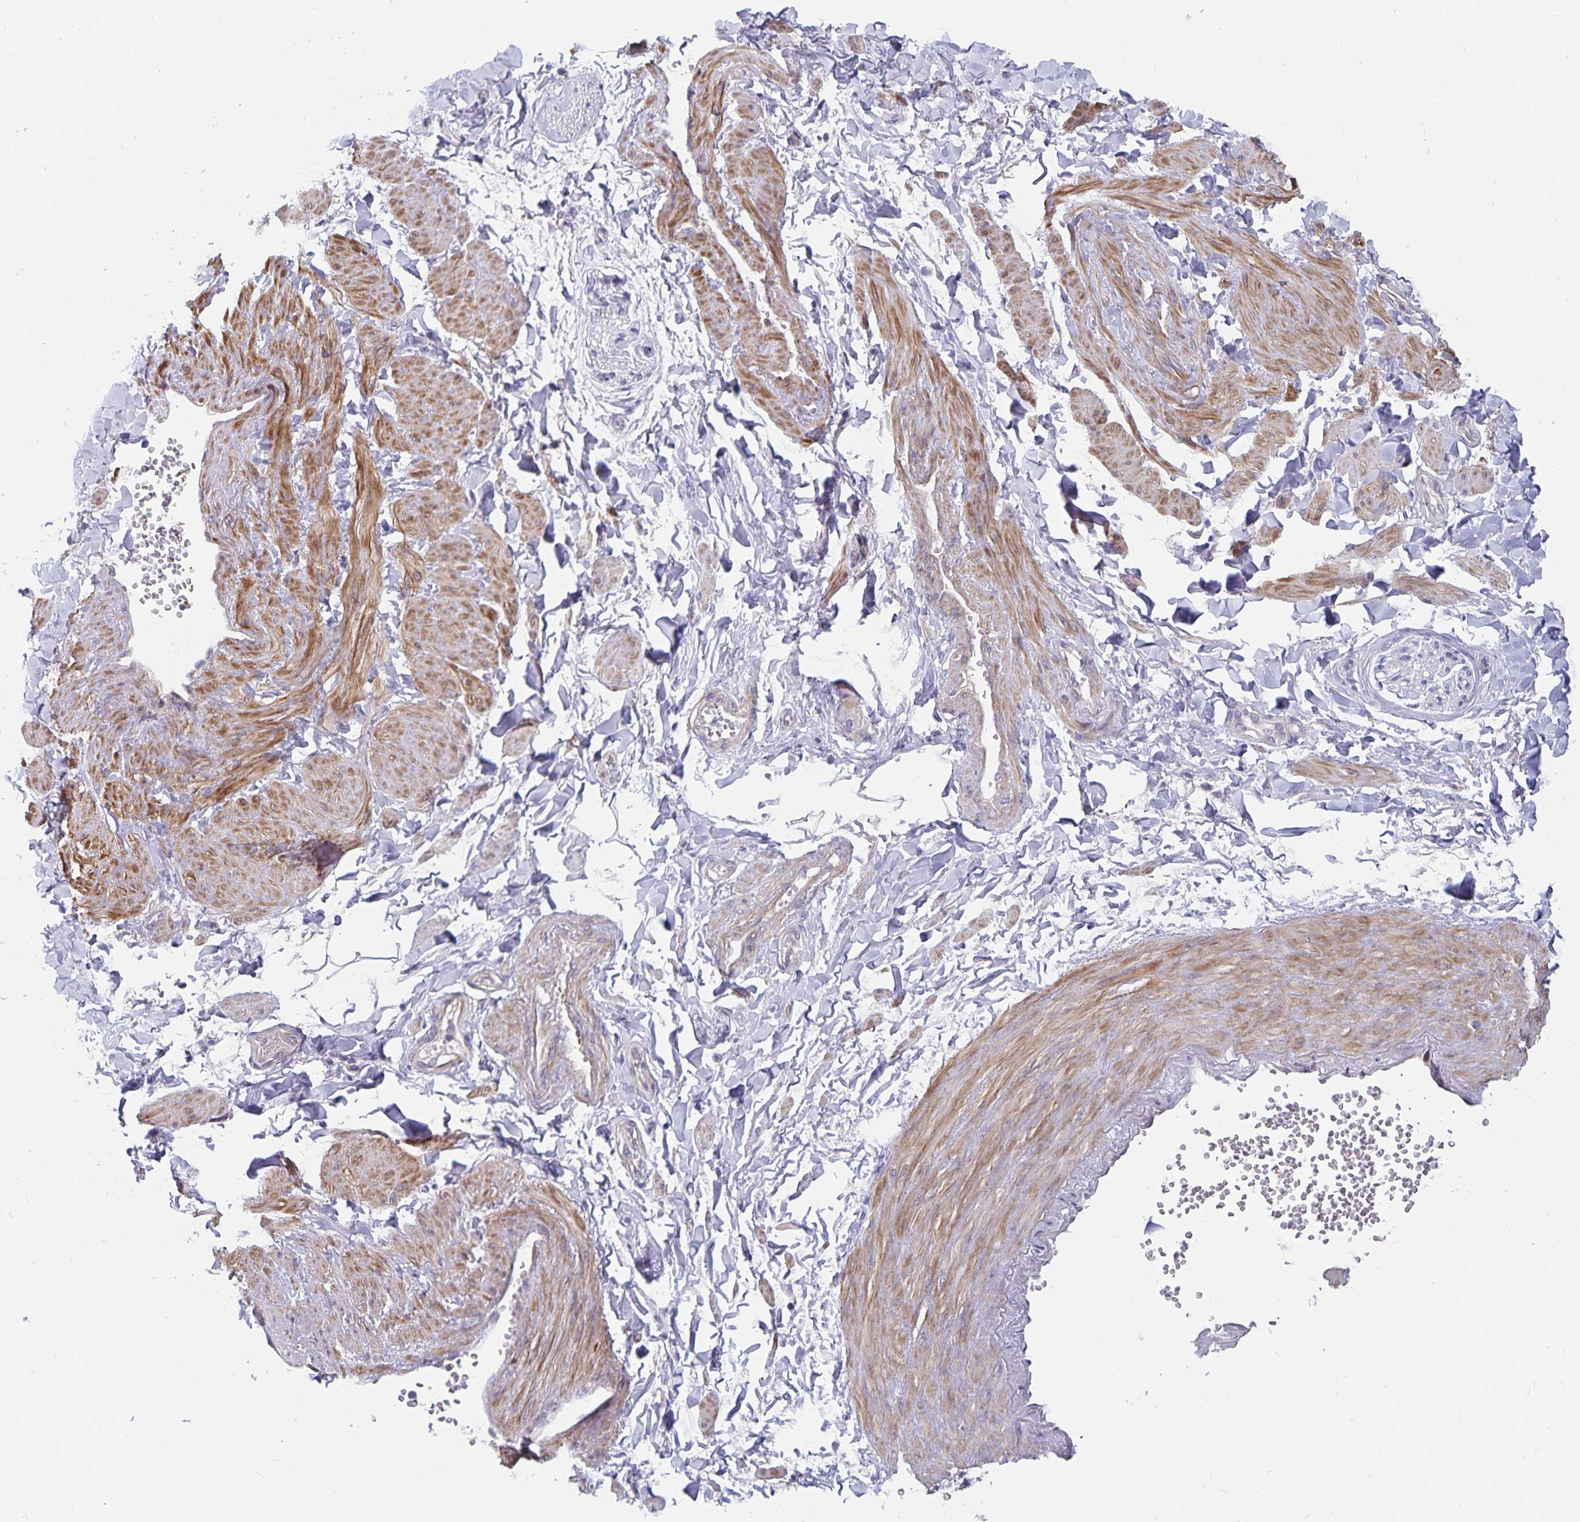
{"staining": {"intensity": "negative", "quantity": "none", "location": "none"}, "tissue": "adipose tissue", "cell_type": "Adipocytes", "image_type": "normal", "snomed": [{"axis": "morphology", "description": "Normal tissue, NOS"}, {"axis": "topography", "description": "Epididymis"}, {"axis": "topography", "description": "Peripheral nerve tissue"}], "caption": "A high-resolution histopathology image shows immunohistochemistry staining of normal adipose tissue, which demonstrates no significant positivity in adipocytes. Brightfield microscopy of IHC stained with DAB (brown) and hematoxylin (blue), captured at high magnification.", "gene": "BAG6", "patient": {"sex": "male", "age": 32}}